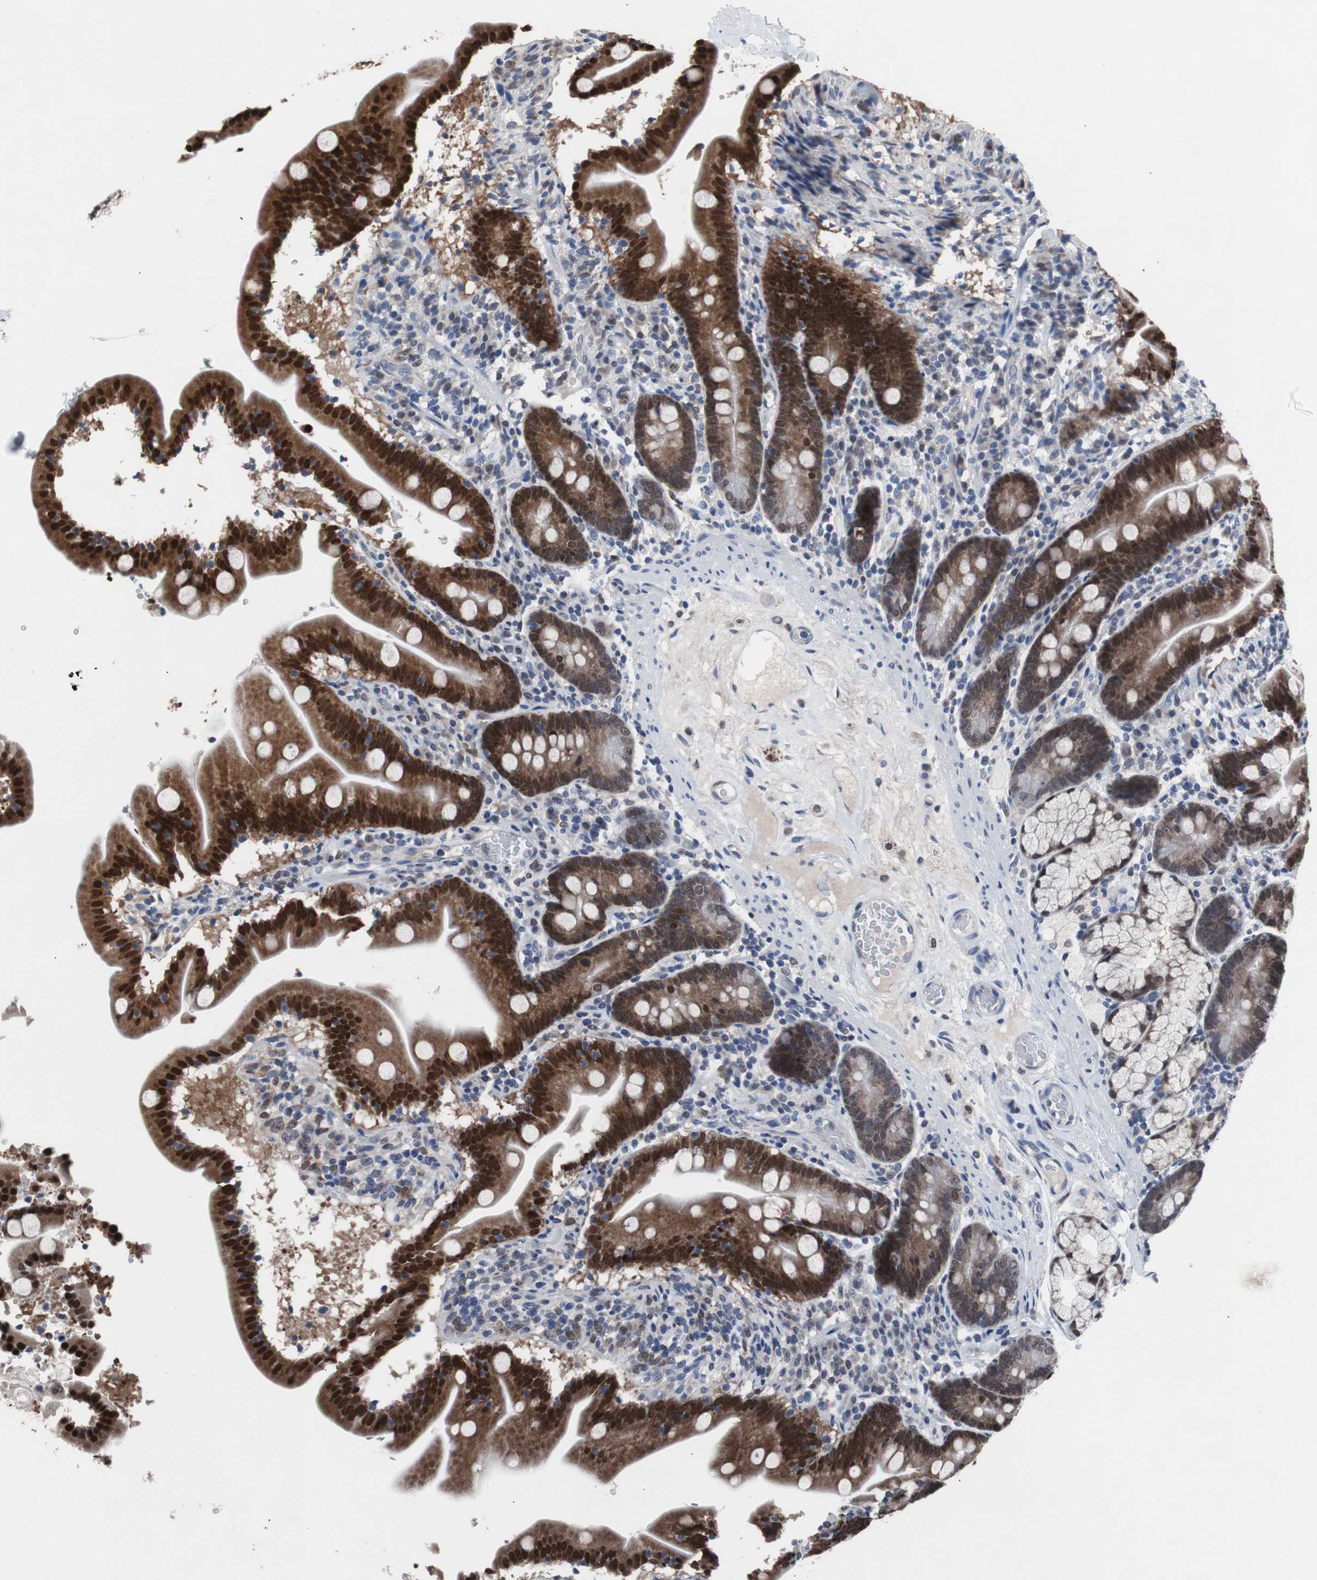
{"staining": {"intensity": "strong", "quantity": ">75%", "location": "cytoplasmic/membranous,nuclear"}, "tissue": "duodenum", "cell_type": "Glandular cells", "image_type": "normal", "snomed": [{"axis": "morphology", "description": "Normal tissue, NOS"}, {"axis": "topography", "description": "Duodenum"}], "caption": "Immunohistochemistry (IHC) (DAB (3,3'-diaminobenzidine)) staining of unremarkable human duodenum shows strong cytoplasmic/membranous,nuclear protein staining in approximately >75% of glandular cells. Nuclei are stained in blue.", "gene": "RBM47", "patient": {"sex": "male", "age": 54}}